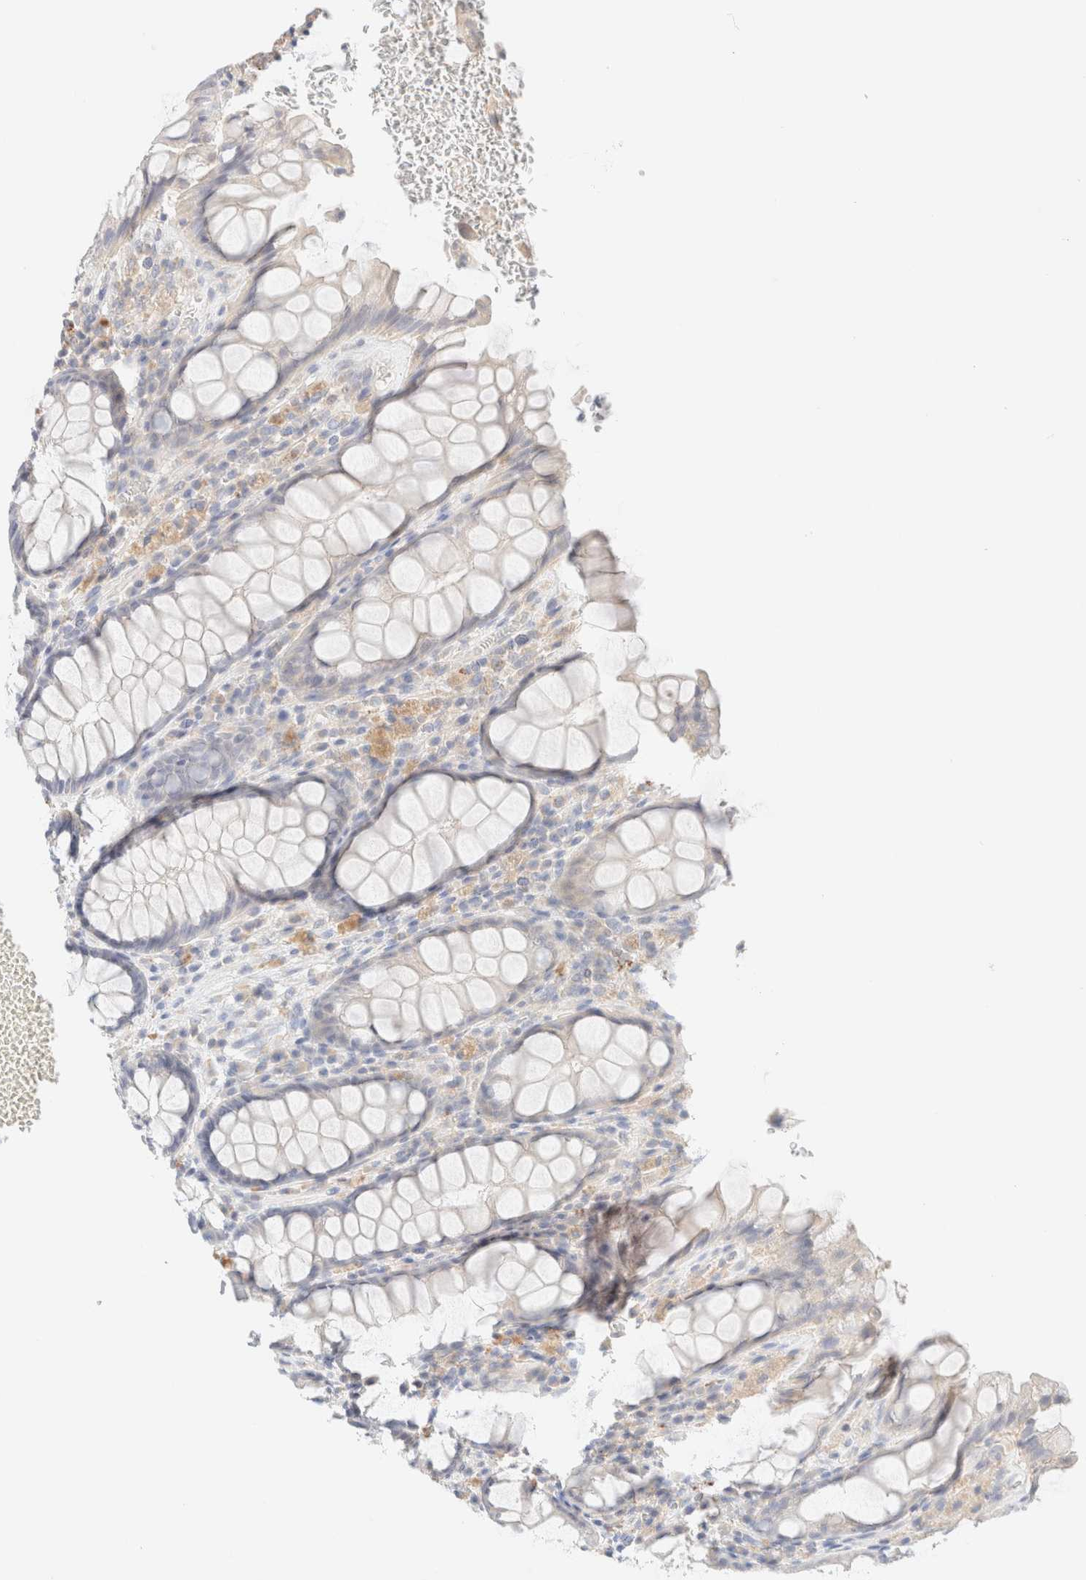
{"staining": {"intensity": "negative", "quantity": "none", "location": "none"}, "tissue": "rectum", "cell_type": "Glandular cells", "image_type": "normal", "snomed": [{"axis": "morphology", "description": "Normal tissue, NOS"}, {"axis": "topography", "description": "Rectum"}], "caption": "Immunohistochemistry image of benign rectum: rectum stained with DAB (3,3'-diaminobenzidine) reveals no significant protein staining in glandular cells.", "gene": "SARM1", "patient": {"sex": "male", "age": 64}}